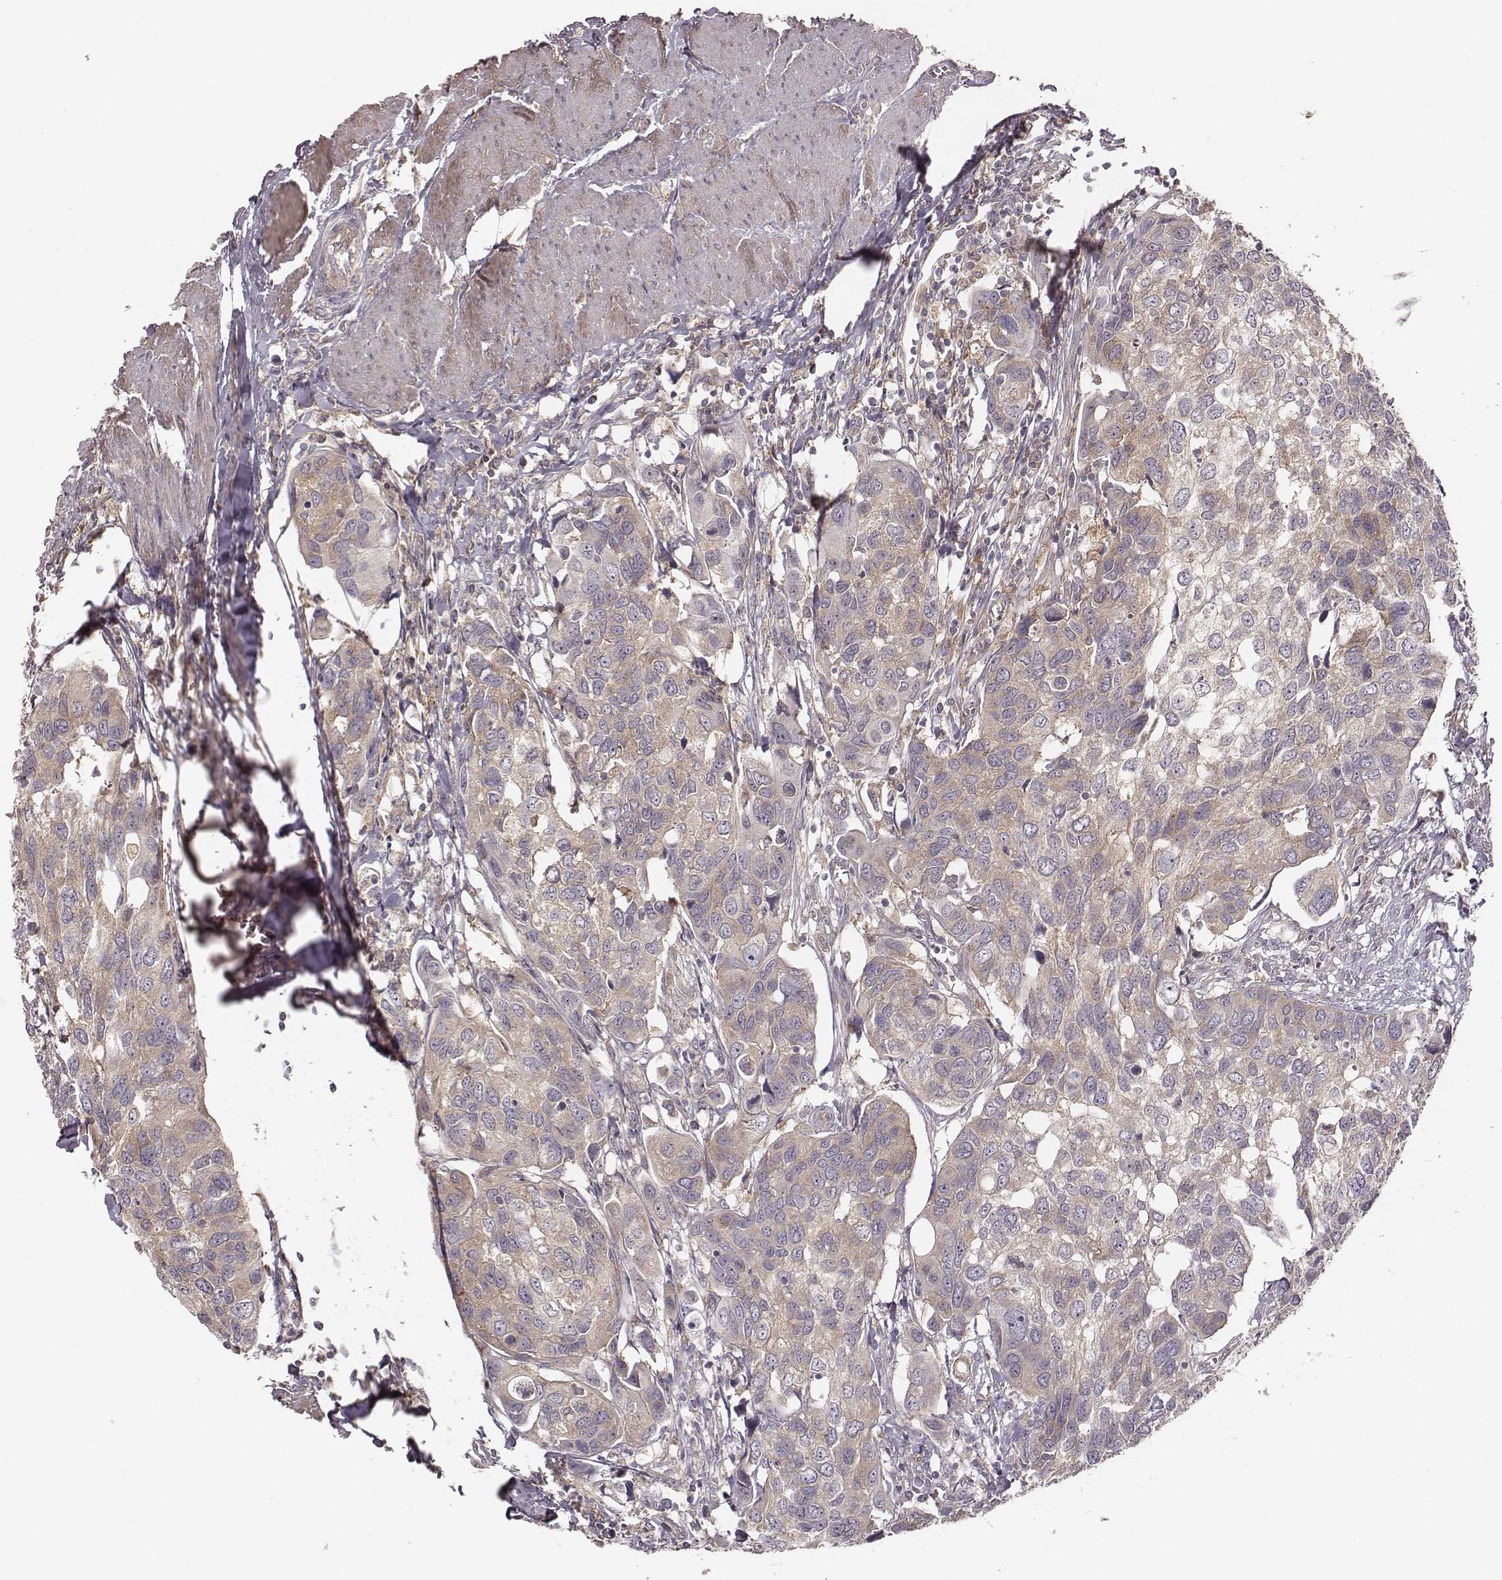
{"staining": {"intensity": "weak", "quantity": ">75%", "location": "cytoplasmic/membranous"}, "tissue": "urothelial cancer", "cell_type": "Tumor cells", "image_type": "cancer", "snomed": [{"axis": "morphology", "description": "Urothelial carcinoma, High grade"}, {"axis": "topography", "description": "Urinary bladder"}], "caption": "Immunohistochemical staining of urothelial cancer shows weak cytoplasmic/membranous protein positivity in approximately >75% of tumor cells.", "gene": "VPS26A", "patient": {"sex": "male", "age": 60}}